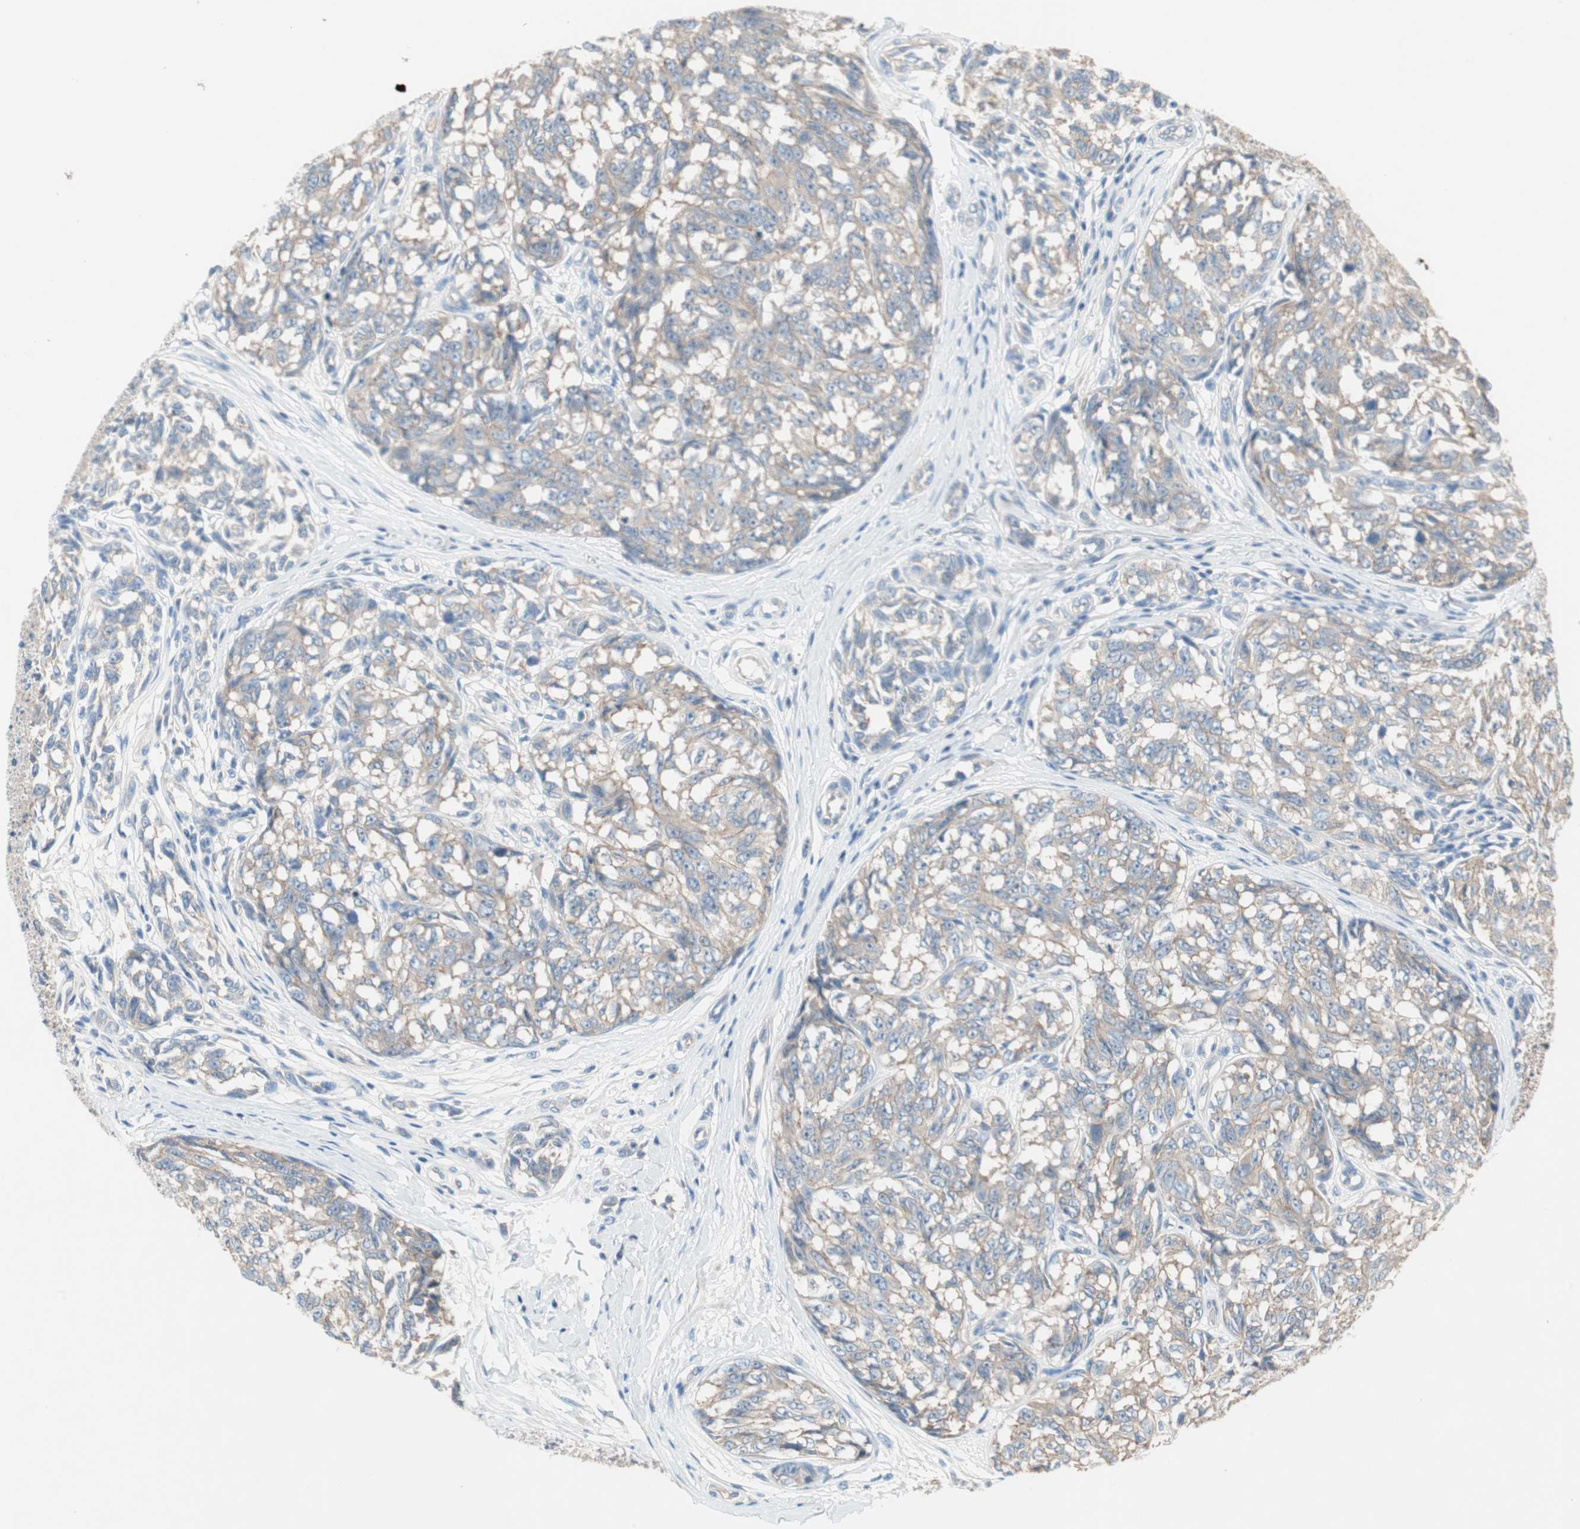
{"staining": {"intensity": "weak", "quantity": "<25%", "location": "cytoplasmic/membranous"}, "tissue": "melanoma", "cell_type": "Tumor cells", "image_type": "cancer", "snomed": [{"axis": "morphology", "description": "Malignant melanoma, NOS"}, {"axis": "topography", "description": "Skin"}], "caption": "A high-resolution micrograph shows immunohistochemistry staining of malignant melanoma, which exhibits no significant positivity in tumor cells. (Immunohistochemistry, brightfield microscopy, high magnification).", "gene": "GLUL", "patient": {"sex": "female", "age": 64}}